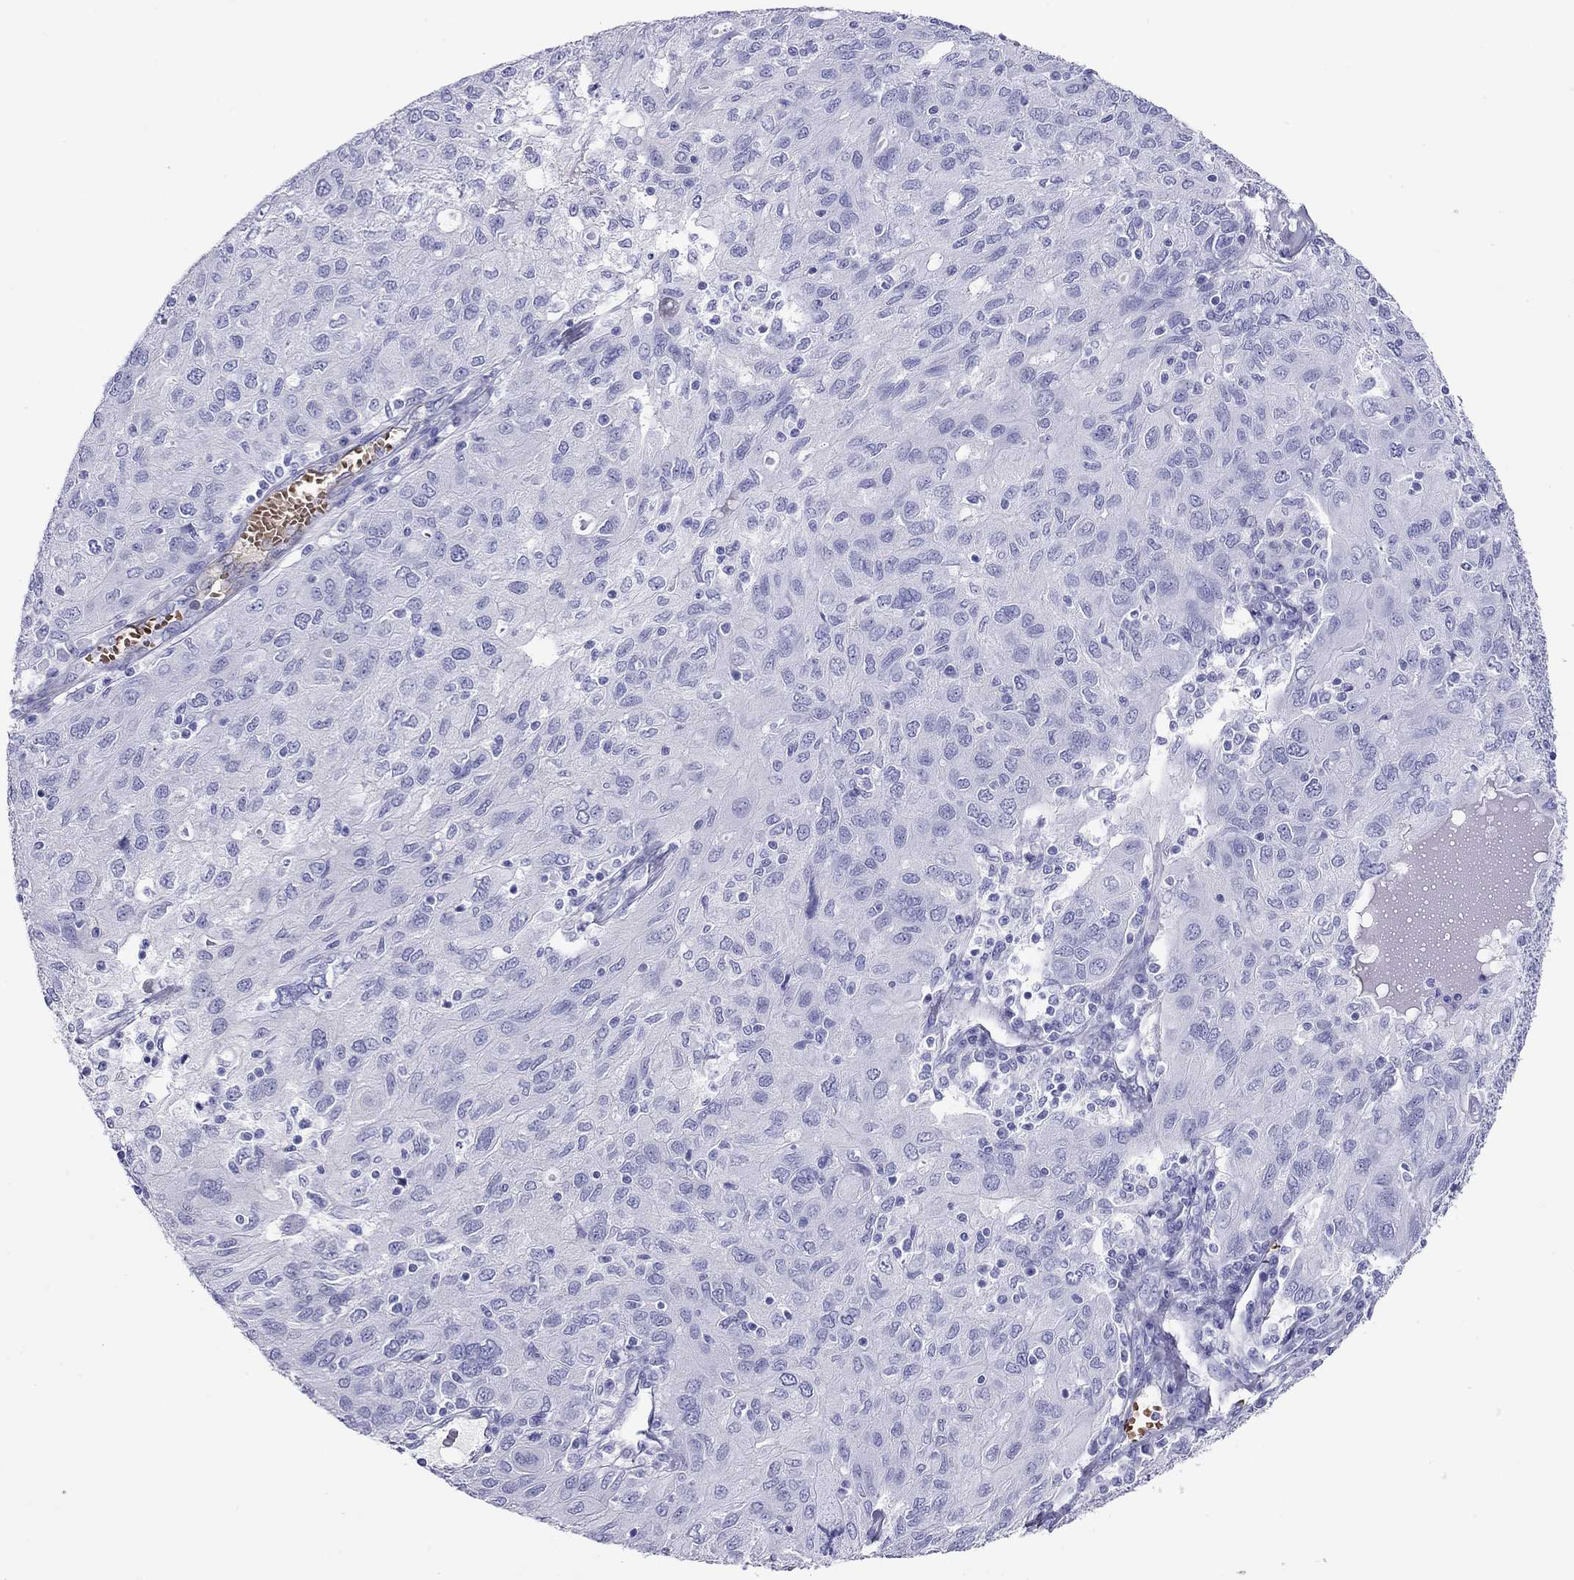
{"staining": {"intensity": "negative", "quantity": "none", "location": "none"}, "tissue": "ovarian cancer", "cell_type": "Tumor cells", "image_type": "cancer", "snomed": [{"axis": "morphology", "description": "Carcinoma, endometroid"}, {"axis": "topography", "description": "Ovary"}], "caption": "A histopathology image of ovarian endometroid carcinoma stained for a protein displays no brown staining in tumor cells.", "gene": "PTPRN", "patient": {"sex": "female", "age": 50}}